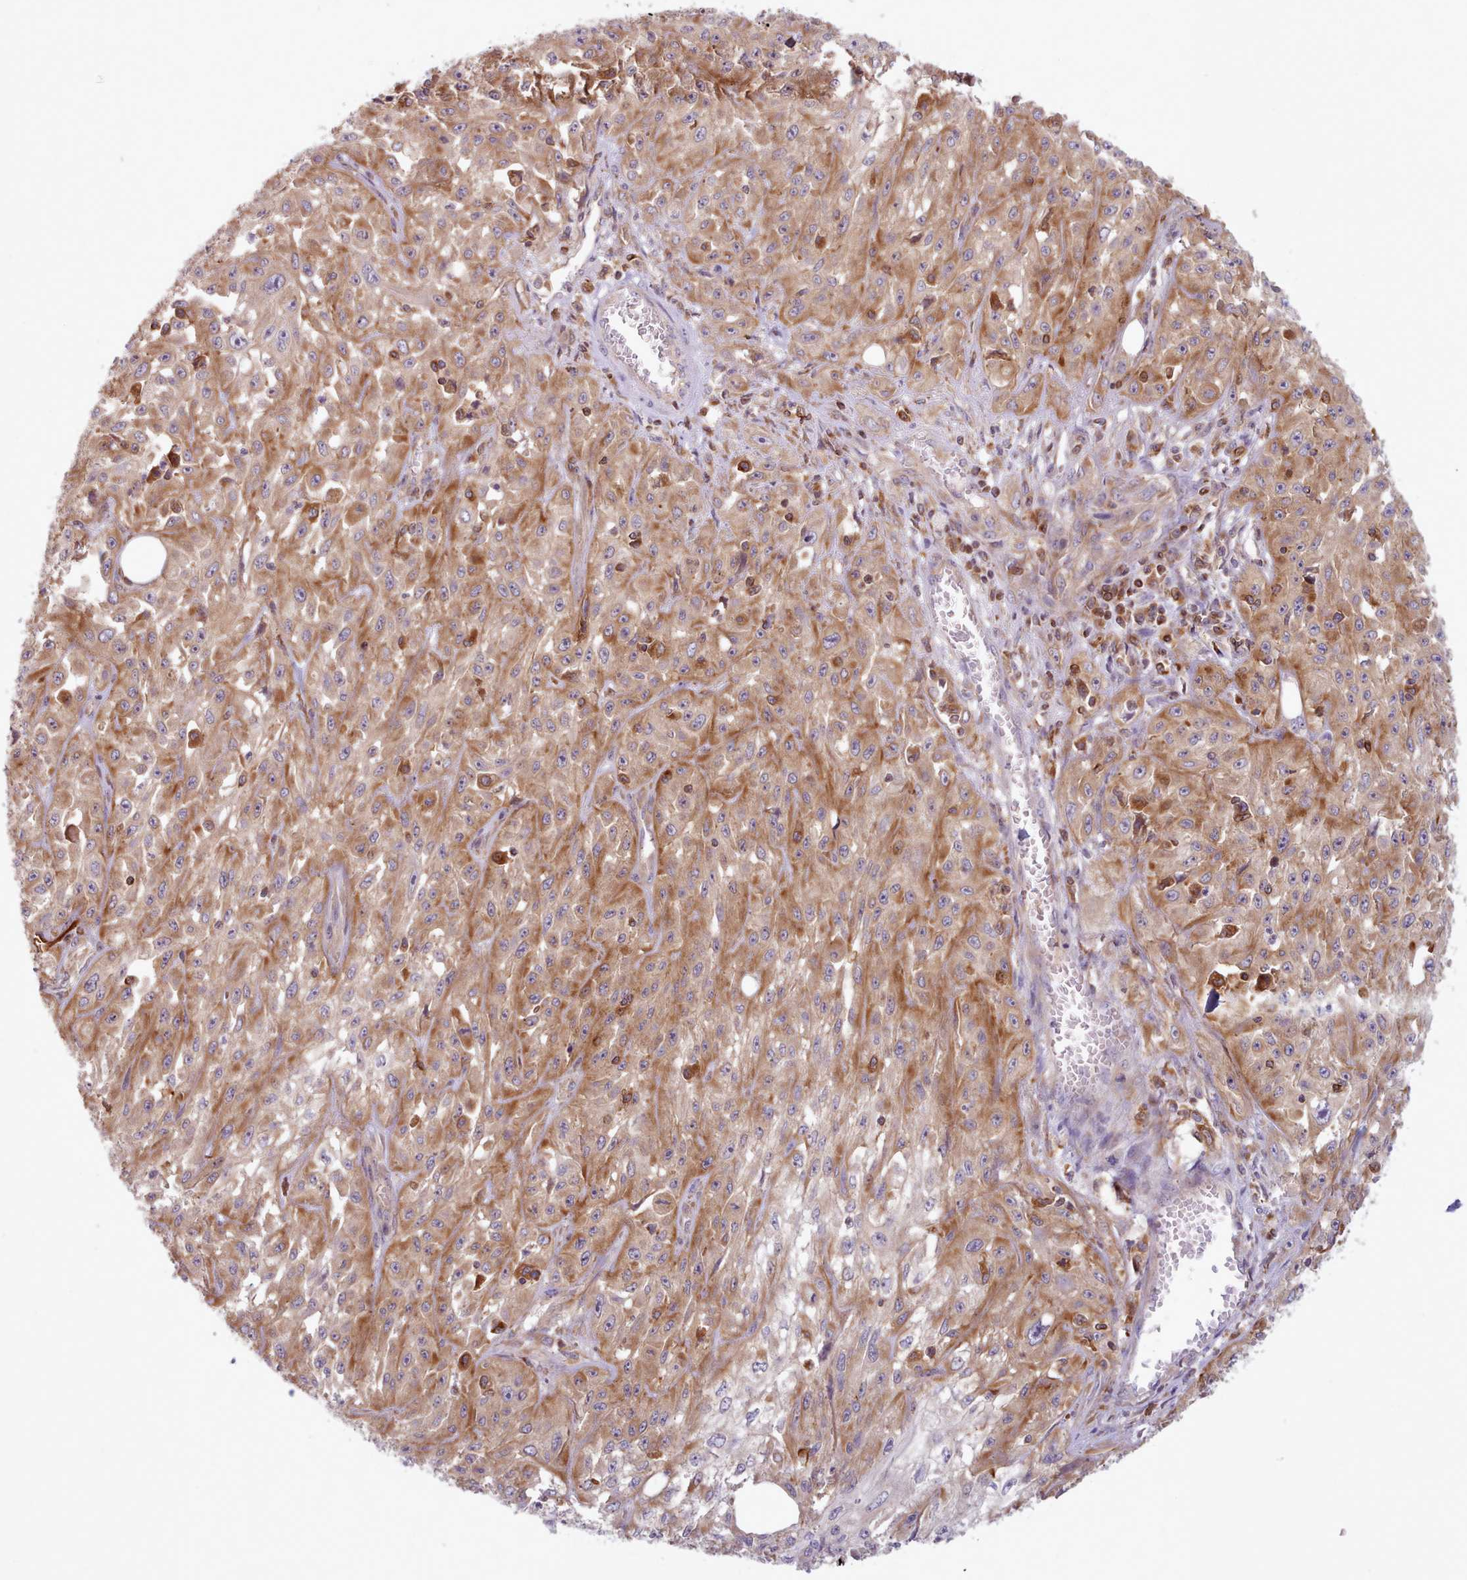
{"staining": {"intensity": "moderate", "quantity": ">75%", "location": "cytoplasmic/membranous"}, "tissue": "skin cancer", "cell_type": "Tumor cells", "image_type": "cancer", "snomed": [{"axis": "morphology", "description": "Squamous cell carcinoma, NOS"}, {"axis": "morphology", "description": "Squamous cell carcinoma, metastatic, NOS"}, {"axis": "topography", "description": "Skin"}, {"axis": "topography", "description": "Lymph node"}], "caption": "A brown stain labels moderate cytoplasmic/membranous expression of a protein in human skin cancer tumor cells.", "gene": "CRYBG1", "patient": {"sex": "male", "age": 75}}